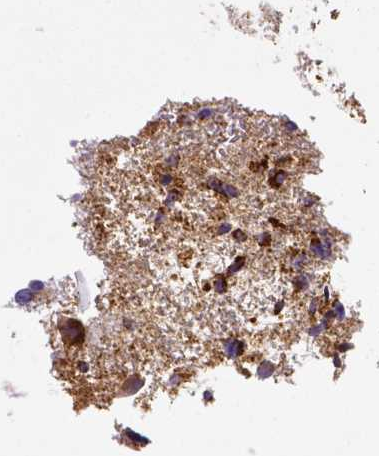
{"staining": {"intensity": "strong", "quantity": ">75%", "location": "cytoplasmic/membranous"}, "tissue": "glioma", "cell_type": "Tumor cells", "image_type": "cancer", "snomed": [{"axis": "morphology", "description": "Glioma, malignant, Low grade"}, {"axis": "topography", "description": "Brain"}], "caption": "Low-grade glioma (malignant) was stained to show a protein in brown. There is high levels of strong cytoplasmic/membranous positivity in about >75% of tumor cells.", "gene": "SDHB", "patient": {"sex": "female", "age": 55}}